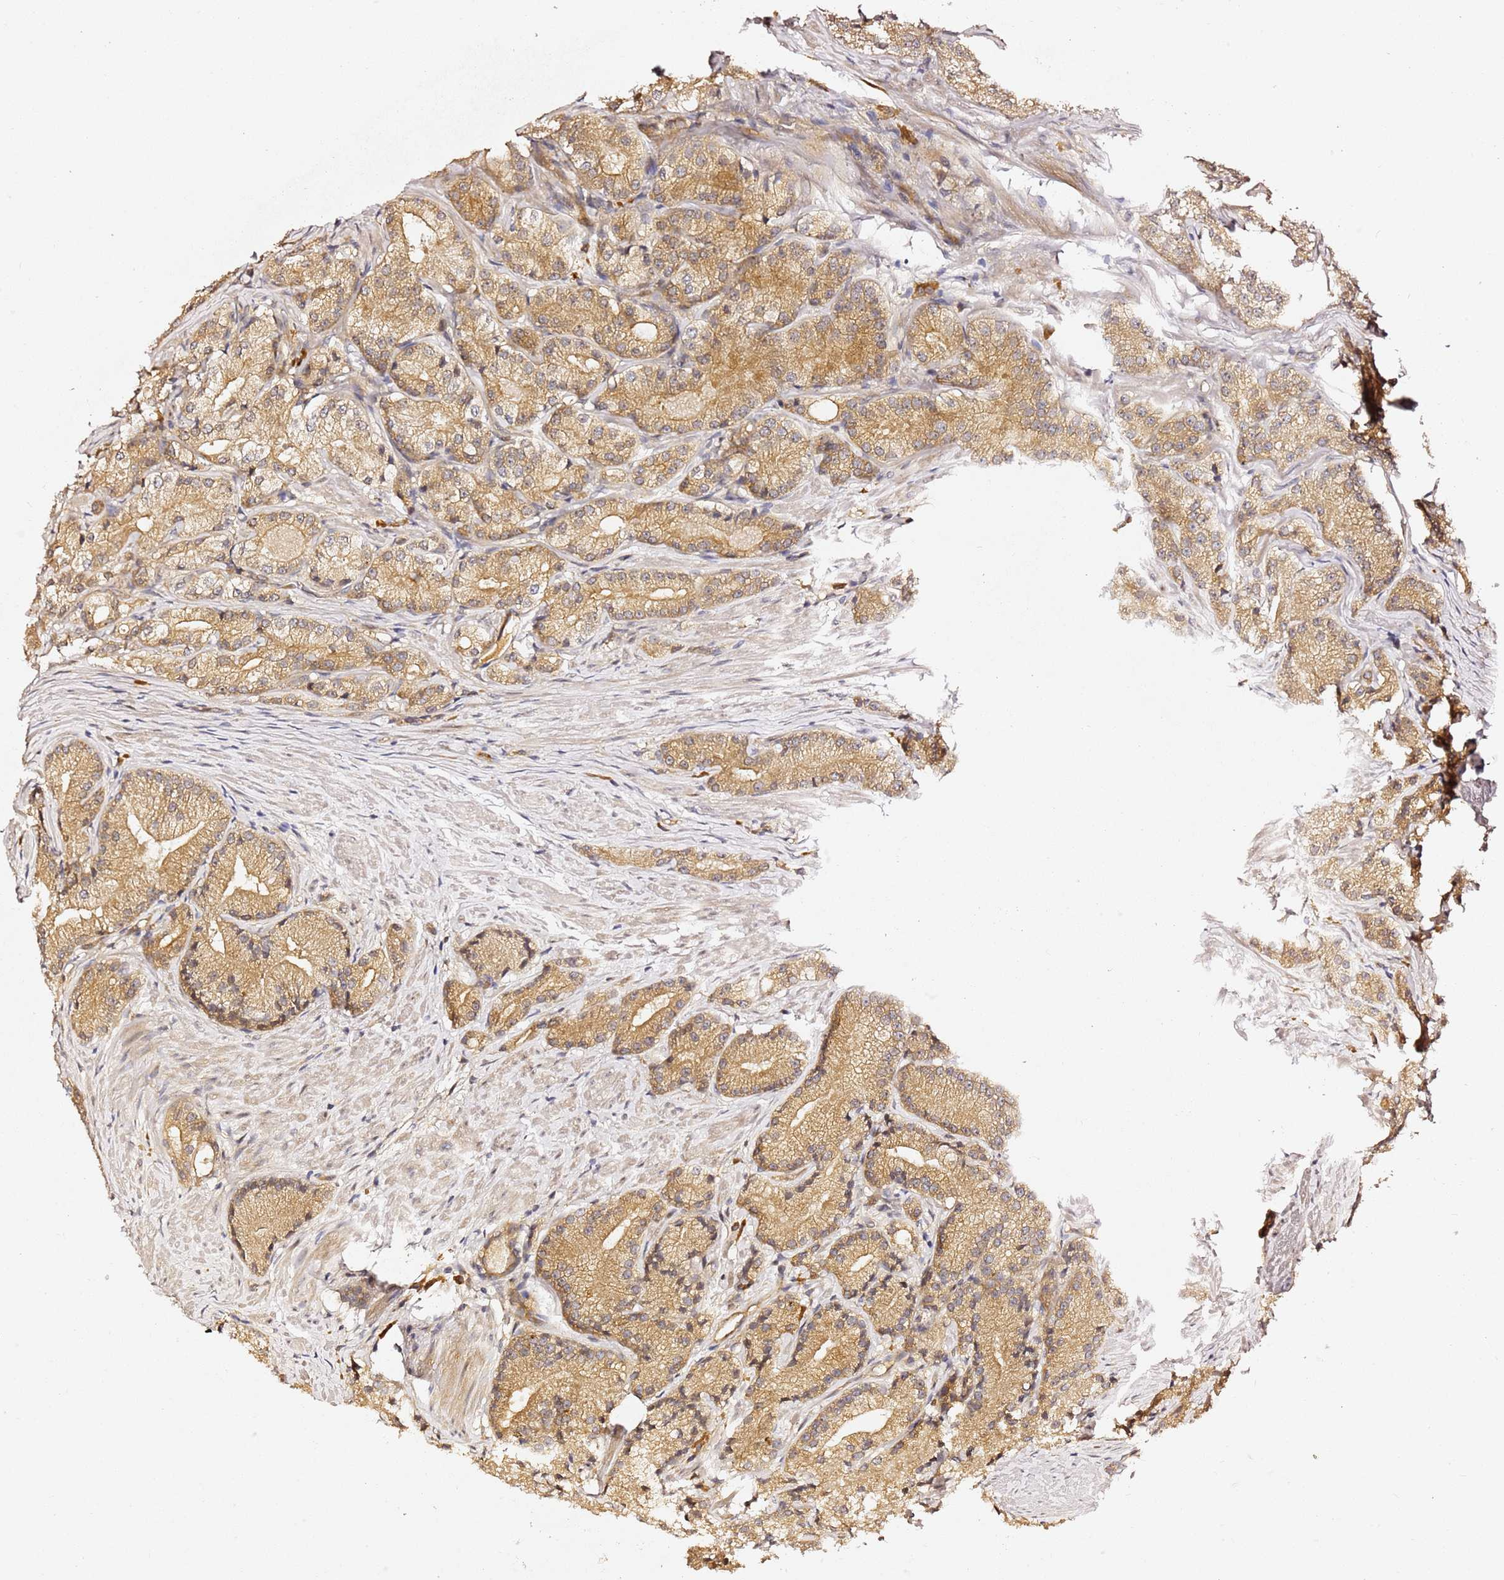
{"staining": {"intensity": "moderate", "quantity": ">75%", "location": "cytoplasmic/membranous"}, "tissue": "prostate cancer", "cell_type": "Tumor cells", "image_type": "cancer", "snomed": [{"axis": "morphology", "description": "Adenocarcinoma, Low grade"}, {"axis": "topography", "description": "Prostate"}], "caption": "IHC image of prostate cancer (low-grade adenocarcinoma) stained for a protein (brown), which exhibits medium levels of moderate cytoplasmic/membranous staining in about >75% of tumor cells.", "gene": "OSBPL2", "patient": {"sex": "male", "age": 57}}